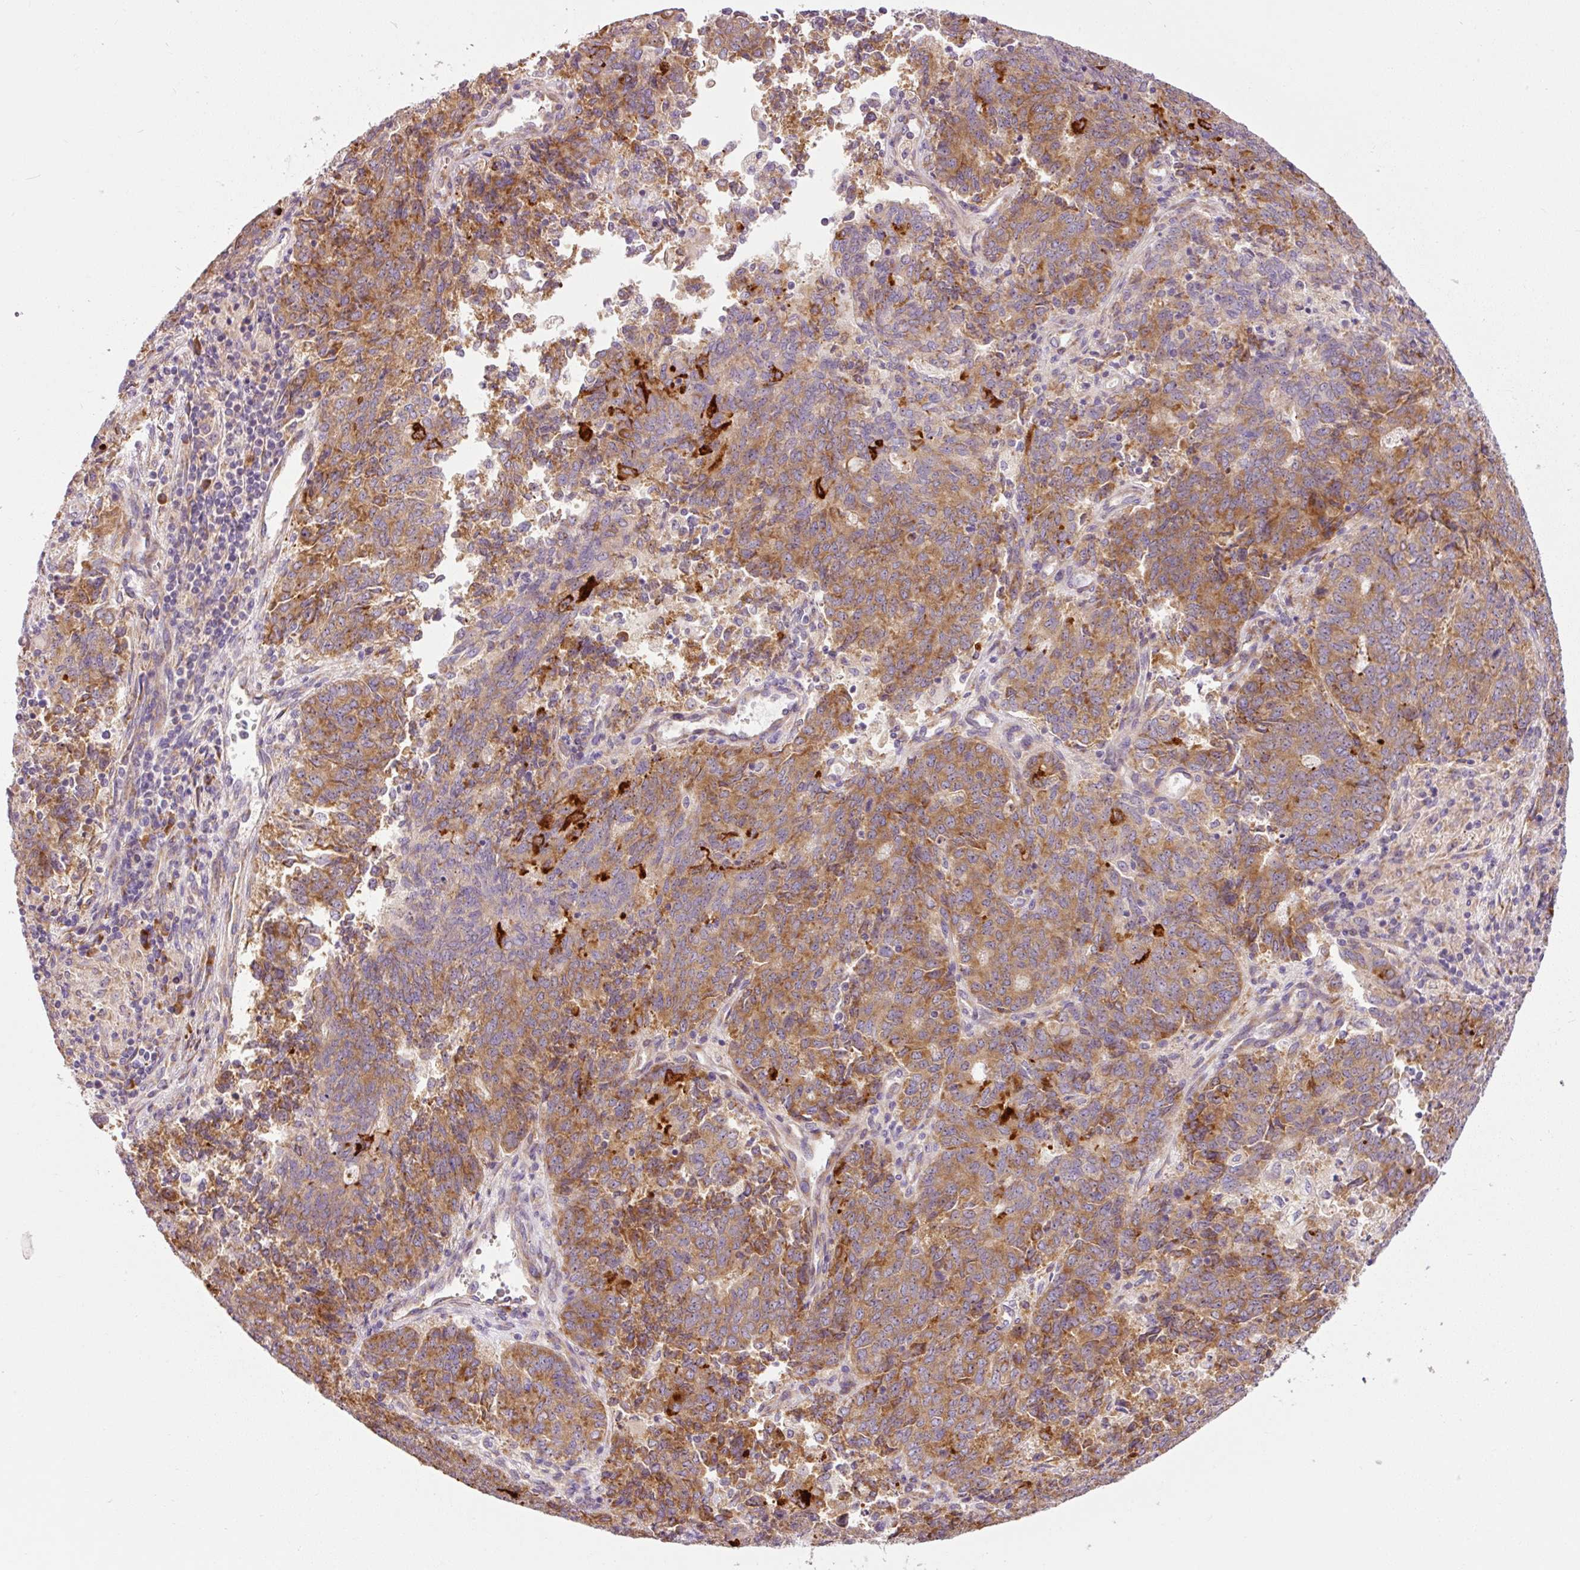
{"staining": {"intensity": "moderate", "quantity": ">75%", "location": "cytoplasmic/membranous"}, "tissue": "endometrial cancer", "cell_type": "Tumor cells", "image_type": "cancer", "snomed": [{"axis": "morphology", "description": "Adenocarcinoma, NOS"}, {"axis": "topography", "description": "Endometrium"}], "caption": "Human adenocarcinoma (endometrial) stained for a protein (brown) exhibits moderate cytoplasmic/membranous positive expression in about >75% of tumor cells.", "gene": "RPL10A", "patient": {"sex": "female", "age": 80}}